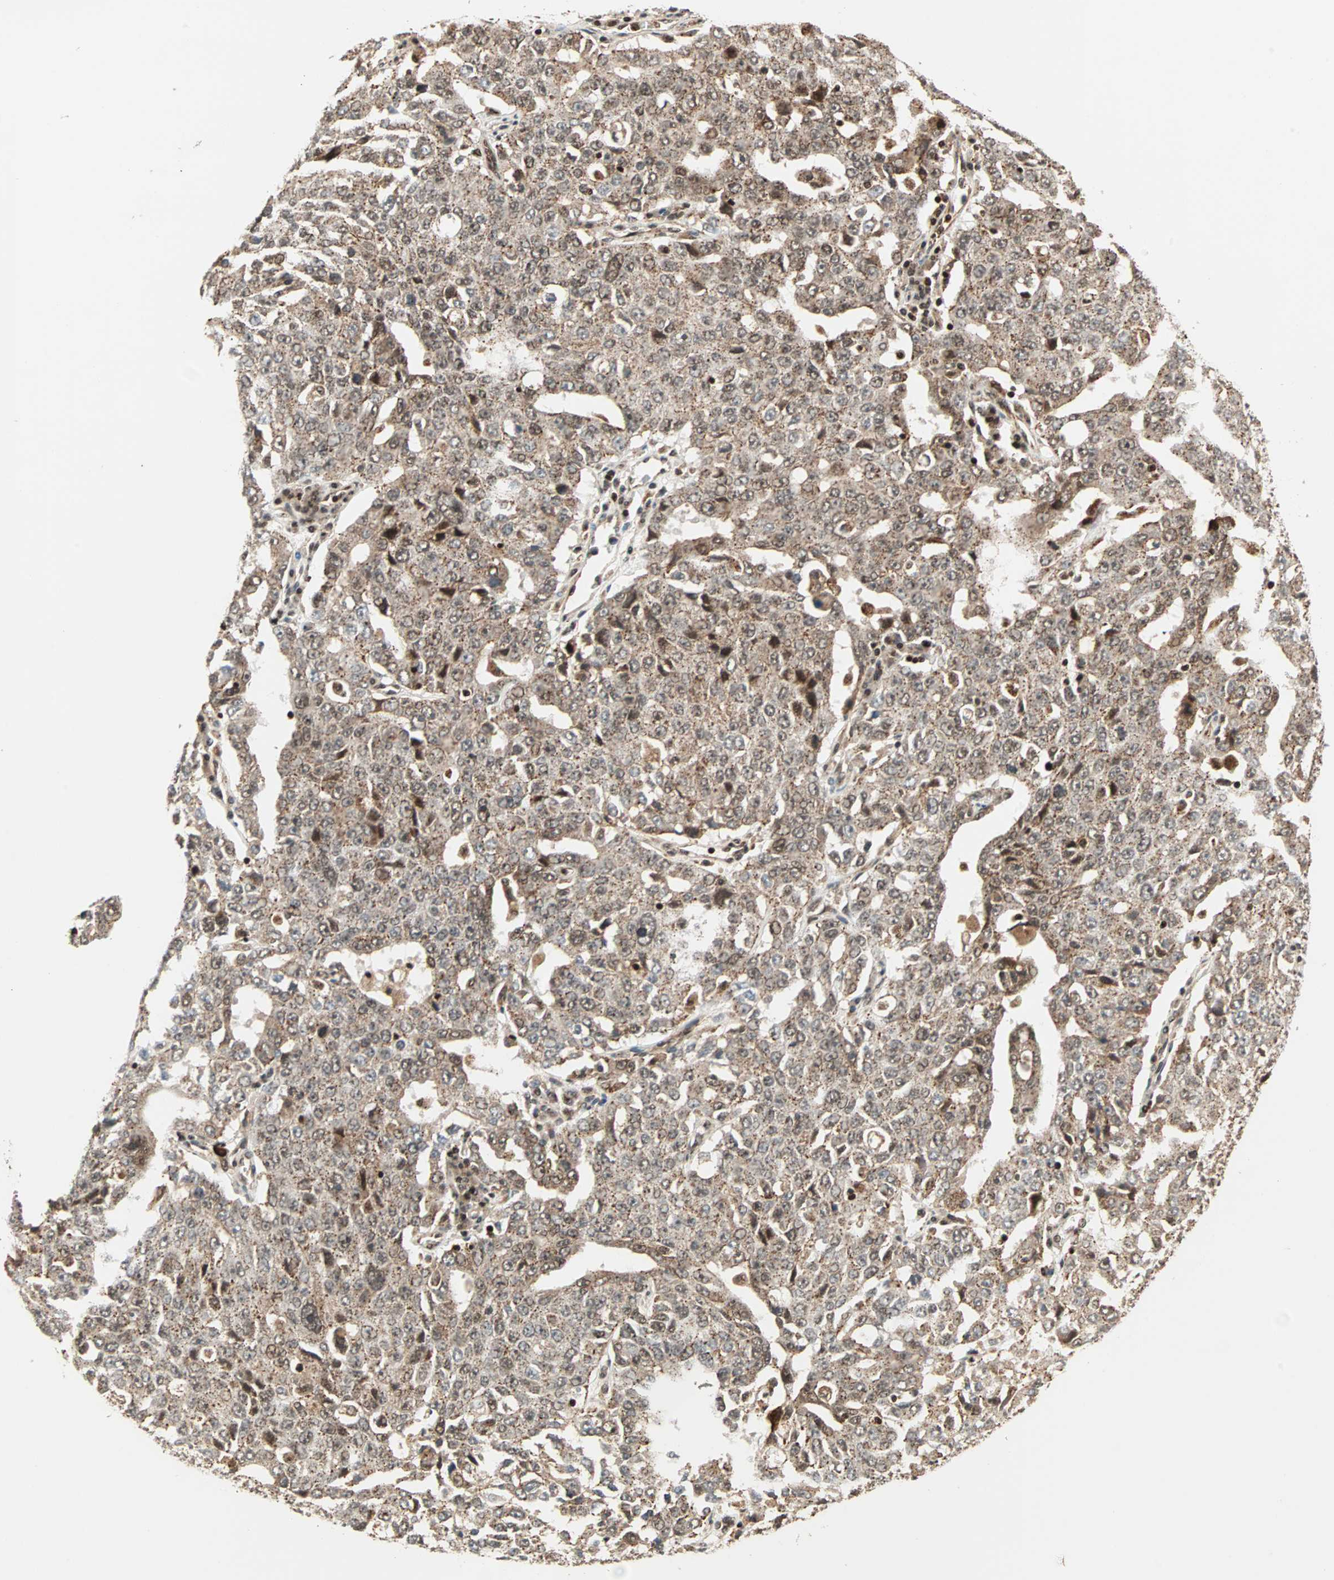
{"staining": {"intensity": "moderate", "quantity": ">75%", "location": "cytoplasmic/membranous,nuclear"}, "tissue": "ovarian cancer", "cell_type": "Tumor cells", "image_type": "cancer", "snomed": [{"axis": "morphology", "description": "Carcinoma, endometroid"}, {"axis": "topography", "description": "Ovary"}], "caption": "Immunohistochemical staining of human ovarian endometroid carcinoma reveals medium levels of moderate cytoplasmic/membranous and nuclear expression in about >75% of tumor cells.", "gene": "ZBED9", "patient": {"sex": "female", "age": 62}}